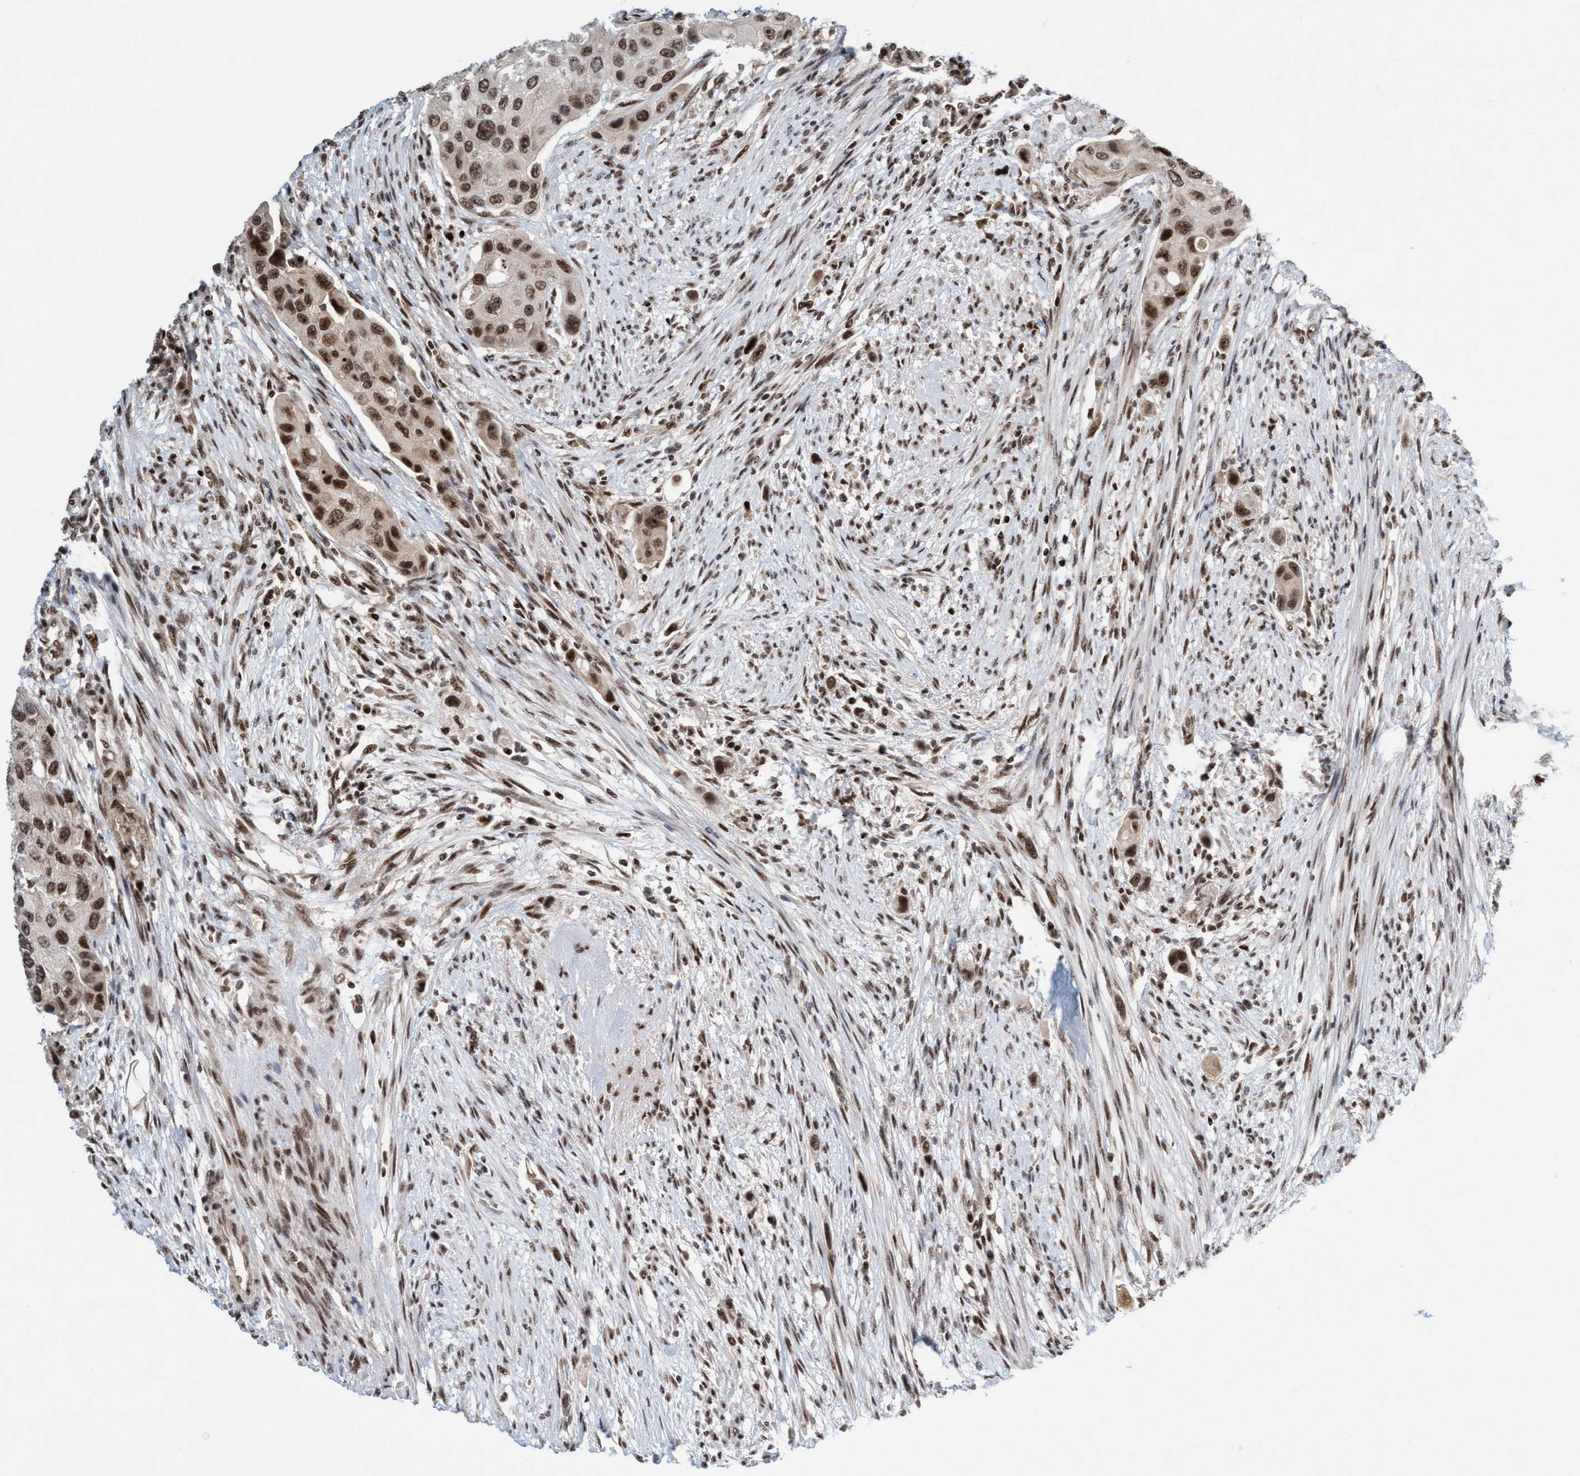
{"staining": {"intensity": "moderate", "quantity": ">75%", "location": "nuclear"}, "tissue": "urothelial cancer", "cell_type": "Tumor cells", "image_type": "cancer", "snomed": [{"axis": "morphology", "description": "Urothelial carcinoma, High grade"}, {"axis": "topography", "description": "Urinary bladder"}], "caption": "High-power microscopy captured an IHC image of urothelial cancer, revealing moderate nuclear positivity in approximately >75% of tumor cells. (Stains: DAB (3,3'-diaminobenzidine) in brown, nuclei in blue, Microscopy: brightfield microscopy at high magnification).", "gene": "SMCR8", "patient": {"sex": "female", "age": 56}}